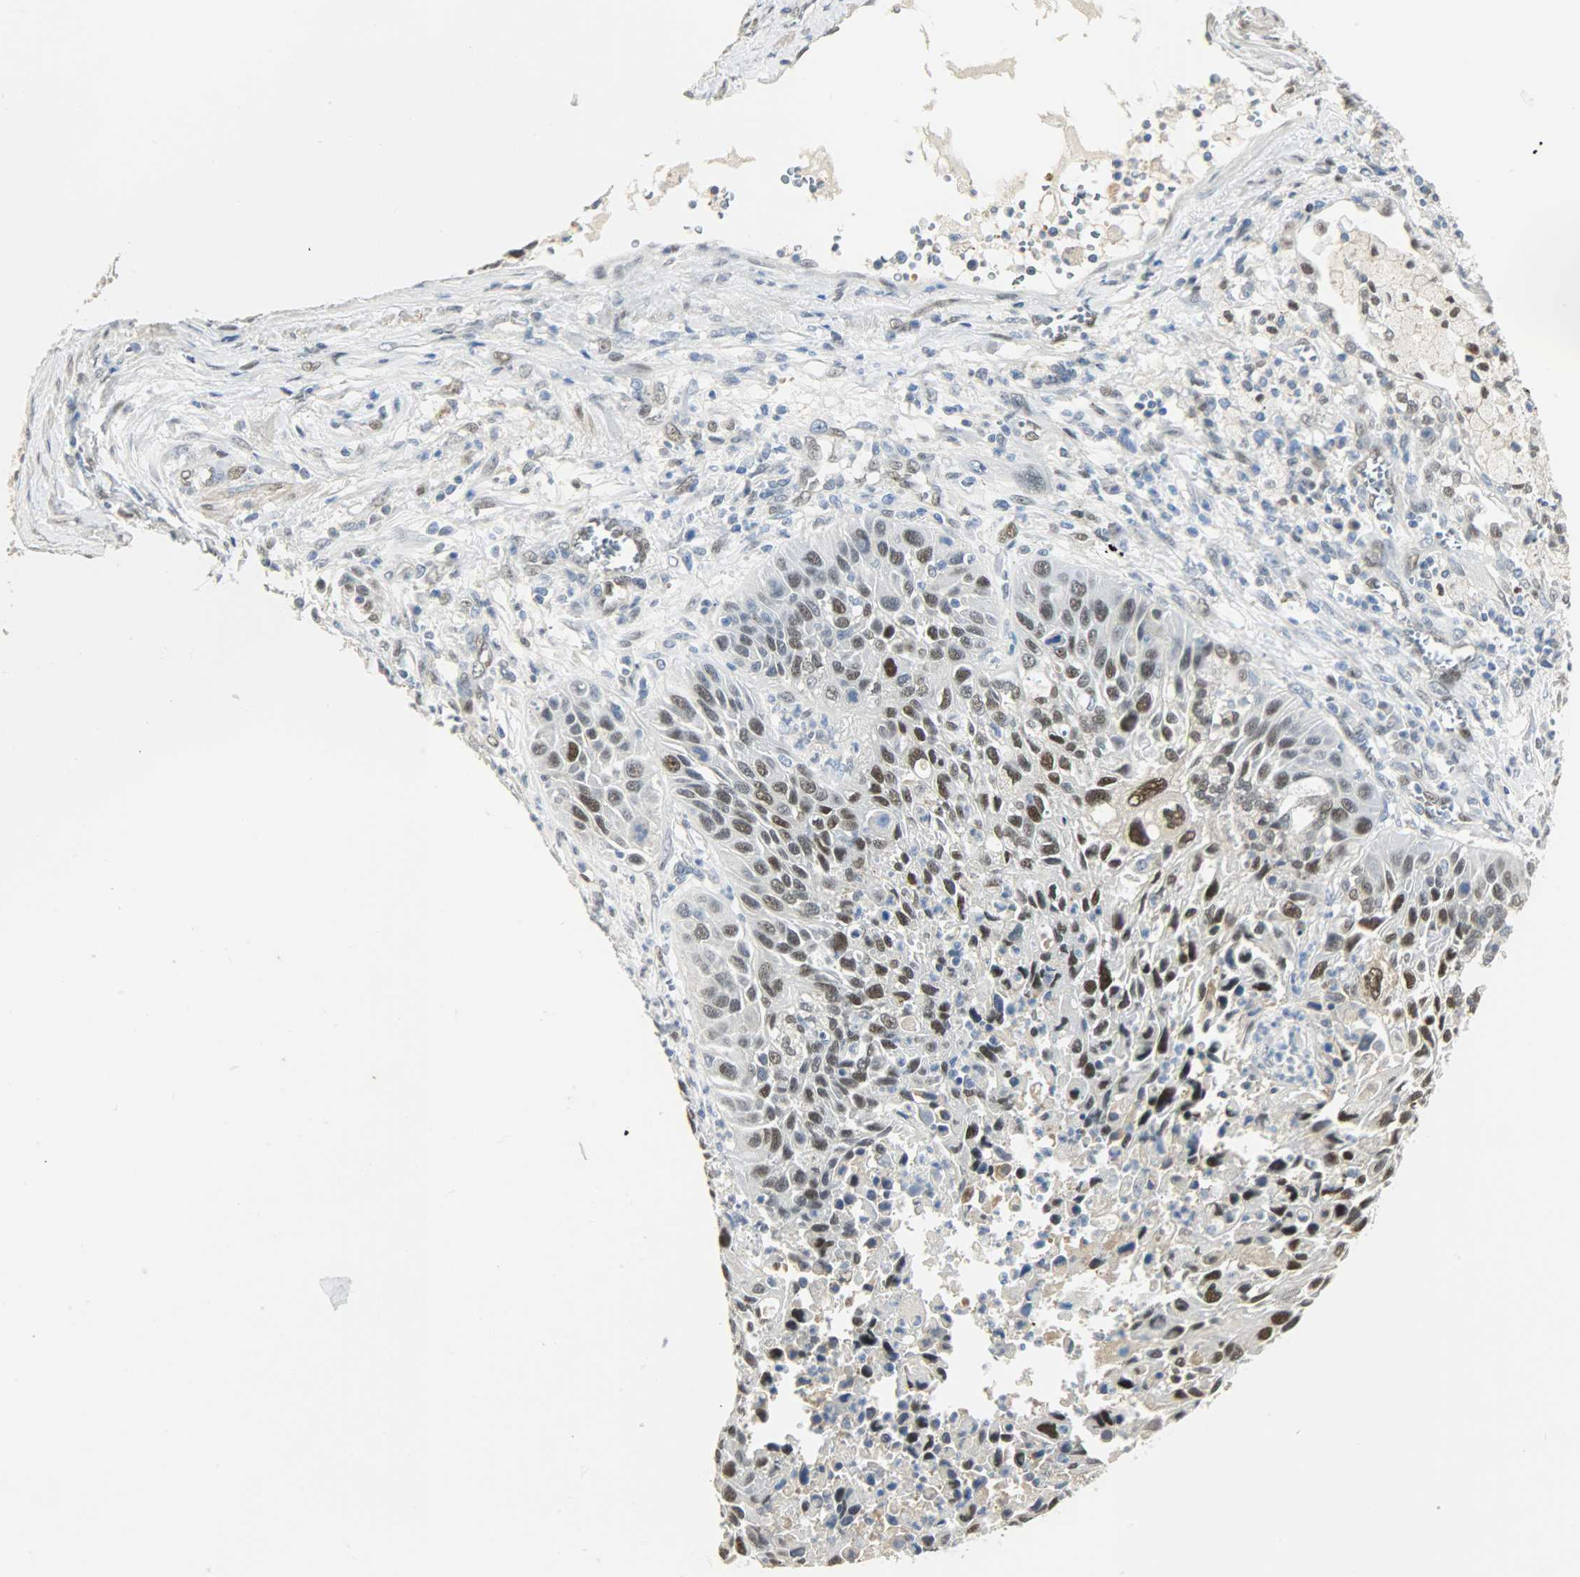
{"staining": {"intensity": "moderate", "quantity": "25%-75%", "location": "nuclear"}, "tissue": "lung cancer", "cell_type": "Tumor cells", "image_type": "cancer", "snomed": [{"axis": "morphology", "description": "Squamous cell carcinoma, NOS"}, {"axis": "topography", "description": "Lung"}], "caption": "Lung cancer (squamous cell carcinoma) stained for a protein exhibits moderate nuclear positivity in tumor cells.", "gene": "NPEPL1", "patient": {"sex": "female", "age": 76}}